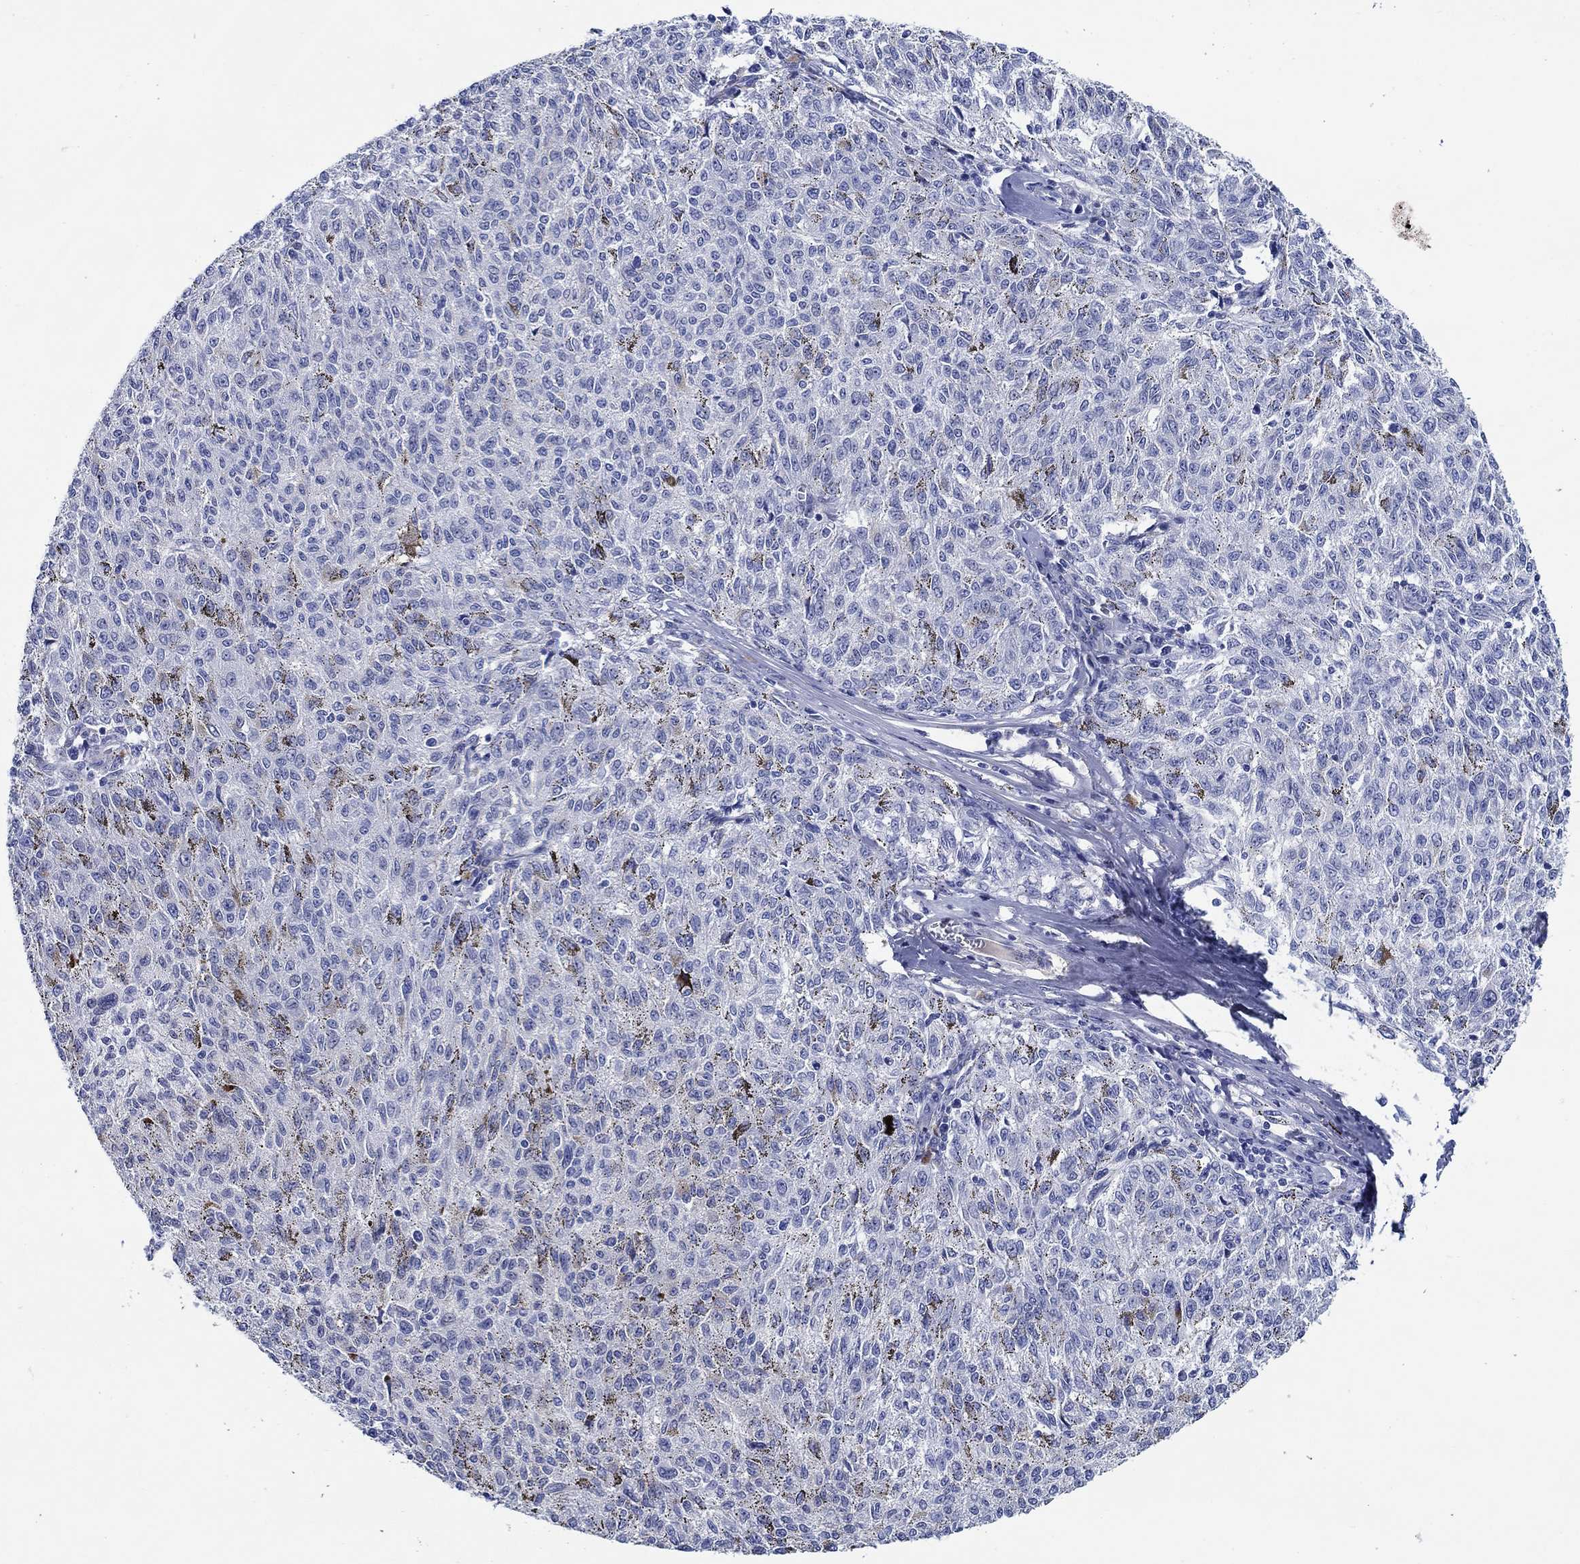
{"staining": {"intensity": "negative", "quantity": "none", "location": "none"}, "tissue": "melanoma", "cell_type": "Tumor cells", "image_type": "cancer", "snomed": [{"axis": "morphology", "description": "Malignant melanoma, NOS"}, {"axis": "topography", "description": "Skin"}], "caption": "Immunohistochemical staining of human malignant melanoma exhibits no significant expression in tumor cells. (Brightfield microscopy of DAB (3,3'-diaminobenzidine) immunohistochemistry at high magnification).", "gene": "MC2R", "patient": {"sex": "female", "age": 72}}